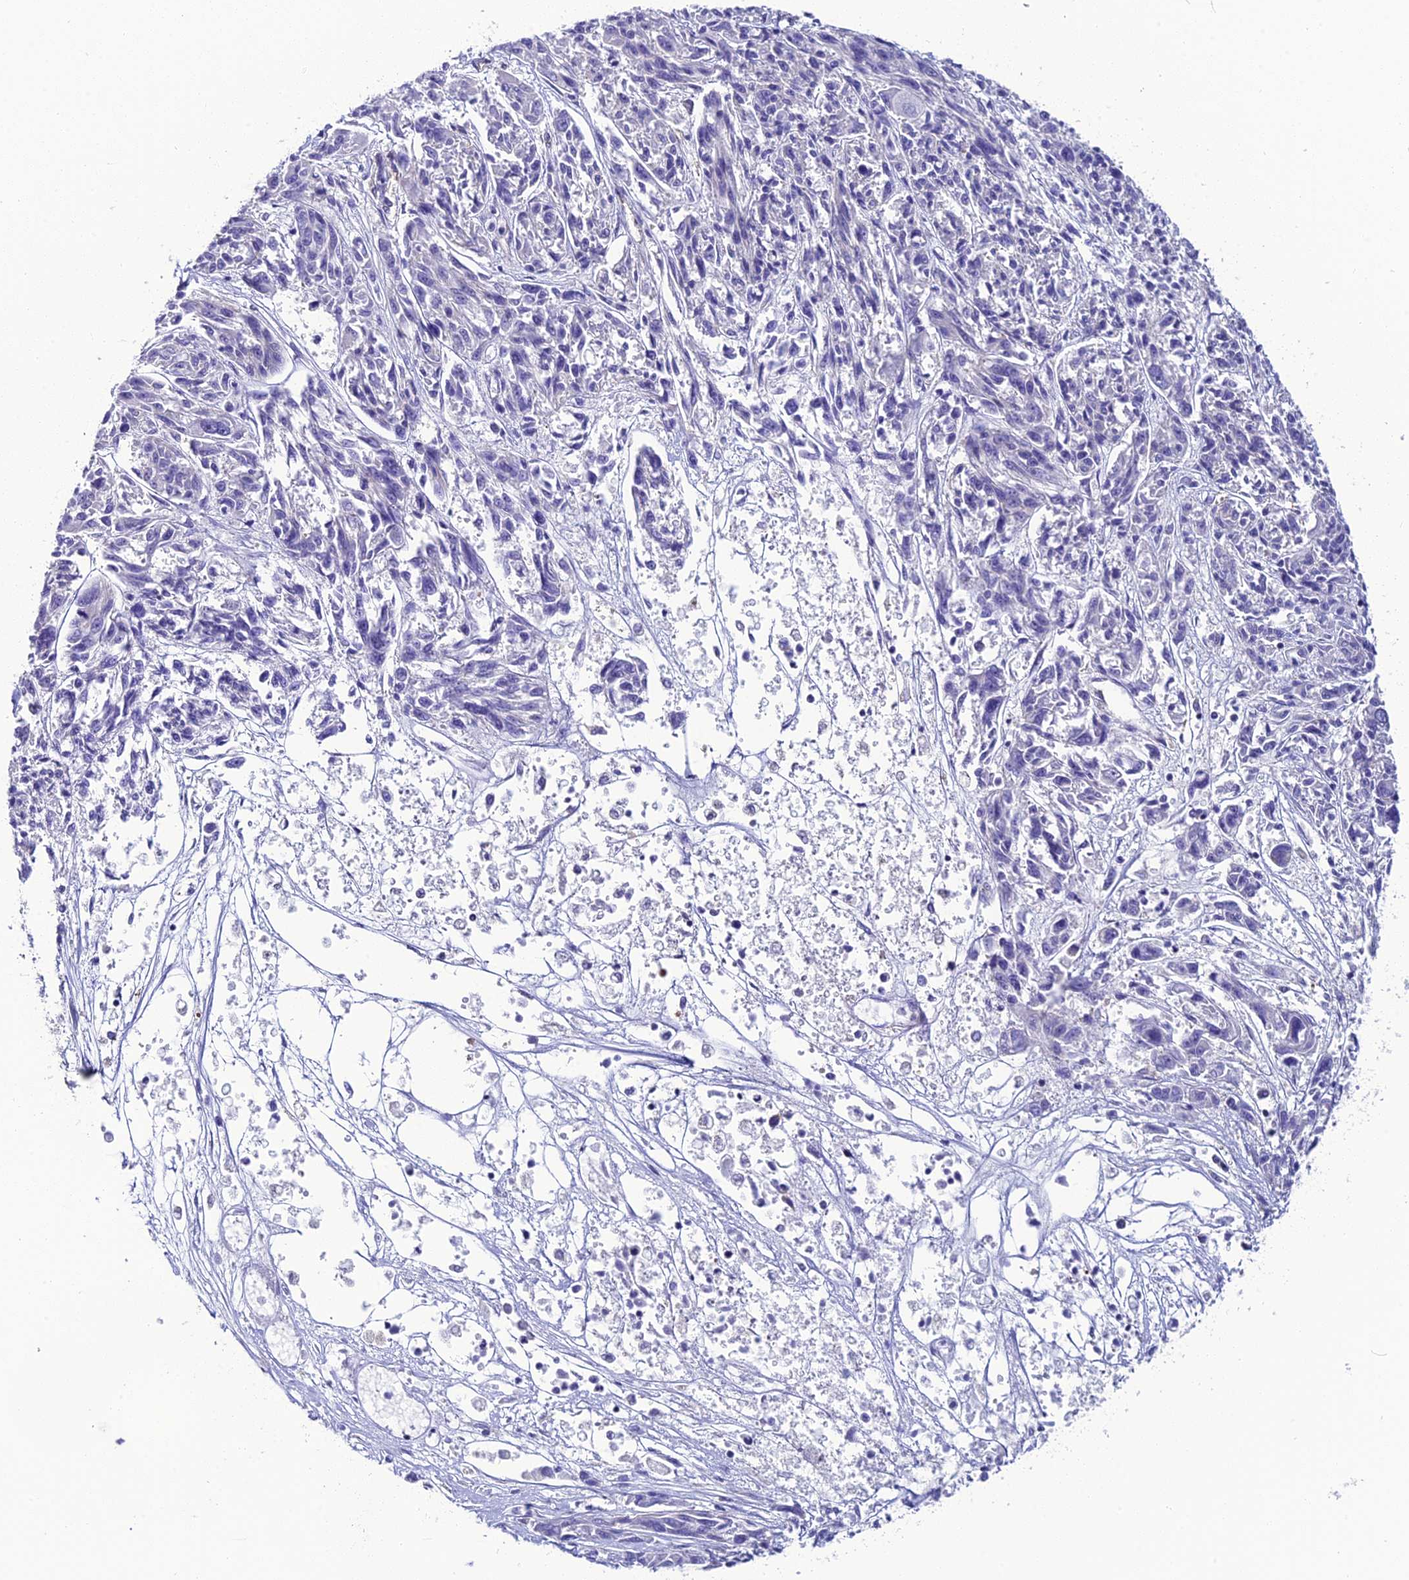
{"staining": {"intensity": "negative", "quantity": "none", "location": "none"}, "tissue": "melanoma", "cell_type": "Tumor cells", "image_type": "cancer", "snomed": [{"axis": "morphology", "description": "Malignant melanoma, NOS"}, {"axis": "topography", "description": "Skin"}], "caption": "A histopathology image of human malignant melanoma is negative for staining in tumor cells.", "gene": "PPFIA3", "patient": {"sex": "male", "age": 53}}